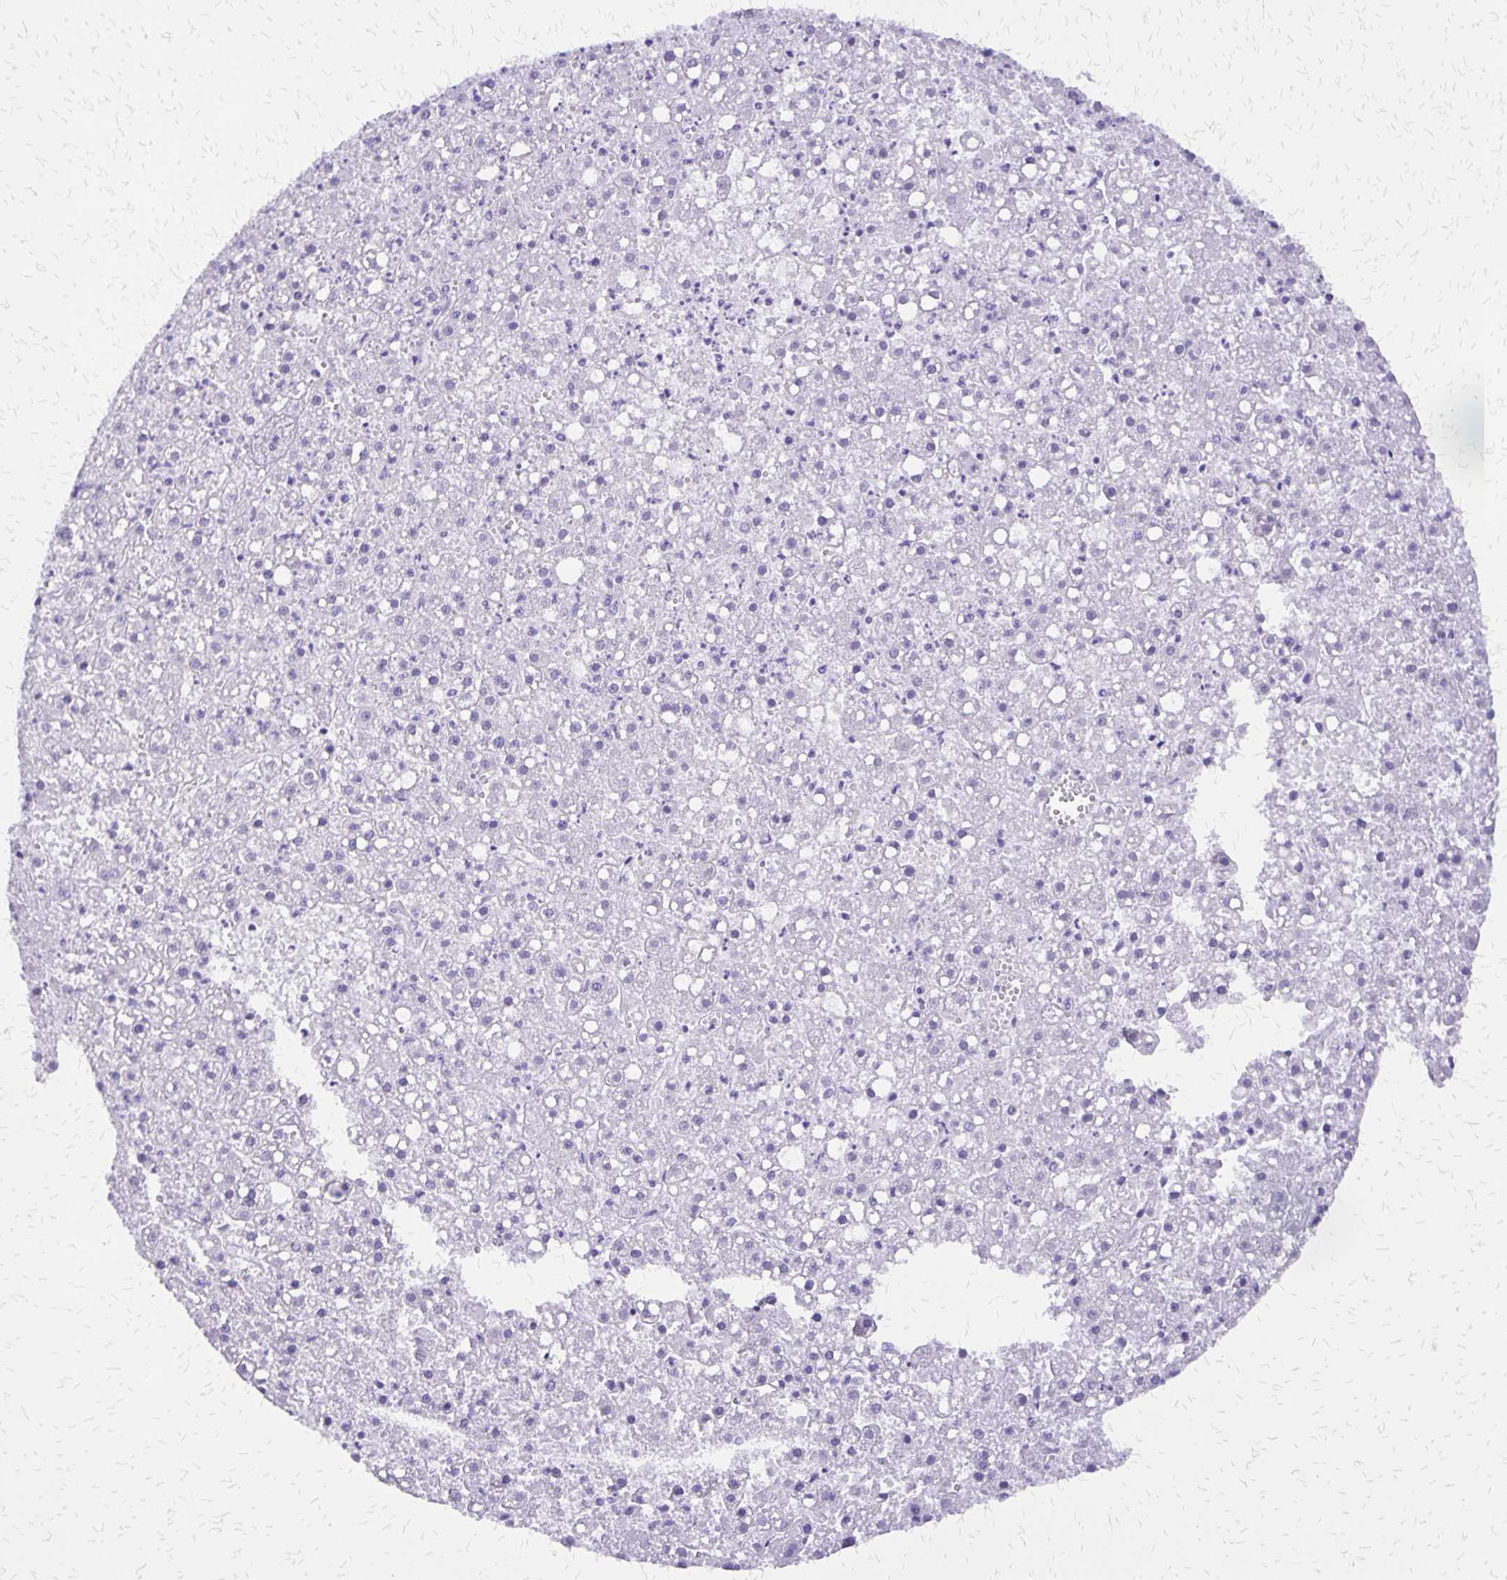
{"staining": {"intensity": "negative", "quantity": "none", "location": "none"}, "tissue": "liver cancer", "cell_type": "Tumor cells", "image_type": "cancer", "snomed": [{"axis": "morphology", "description": "Carcinoma, Hepatocellular, NOS"}, {"axis": "topography", "description": "Liver"}], "caption": "Liver cancer (hepatocellular carcinoma) stained for a protein using immunohistochemistry (IHC) shows no positivity tumor cells.", "gene": "SLC13A2", "patient": {"sex": "male", "age": 67}}